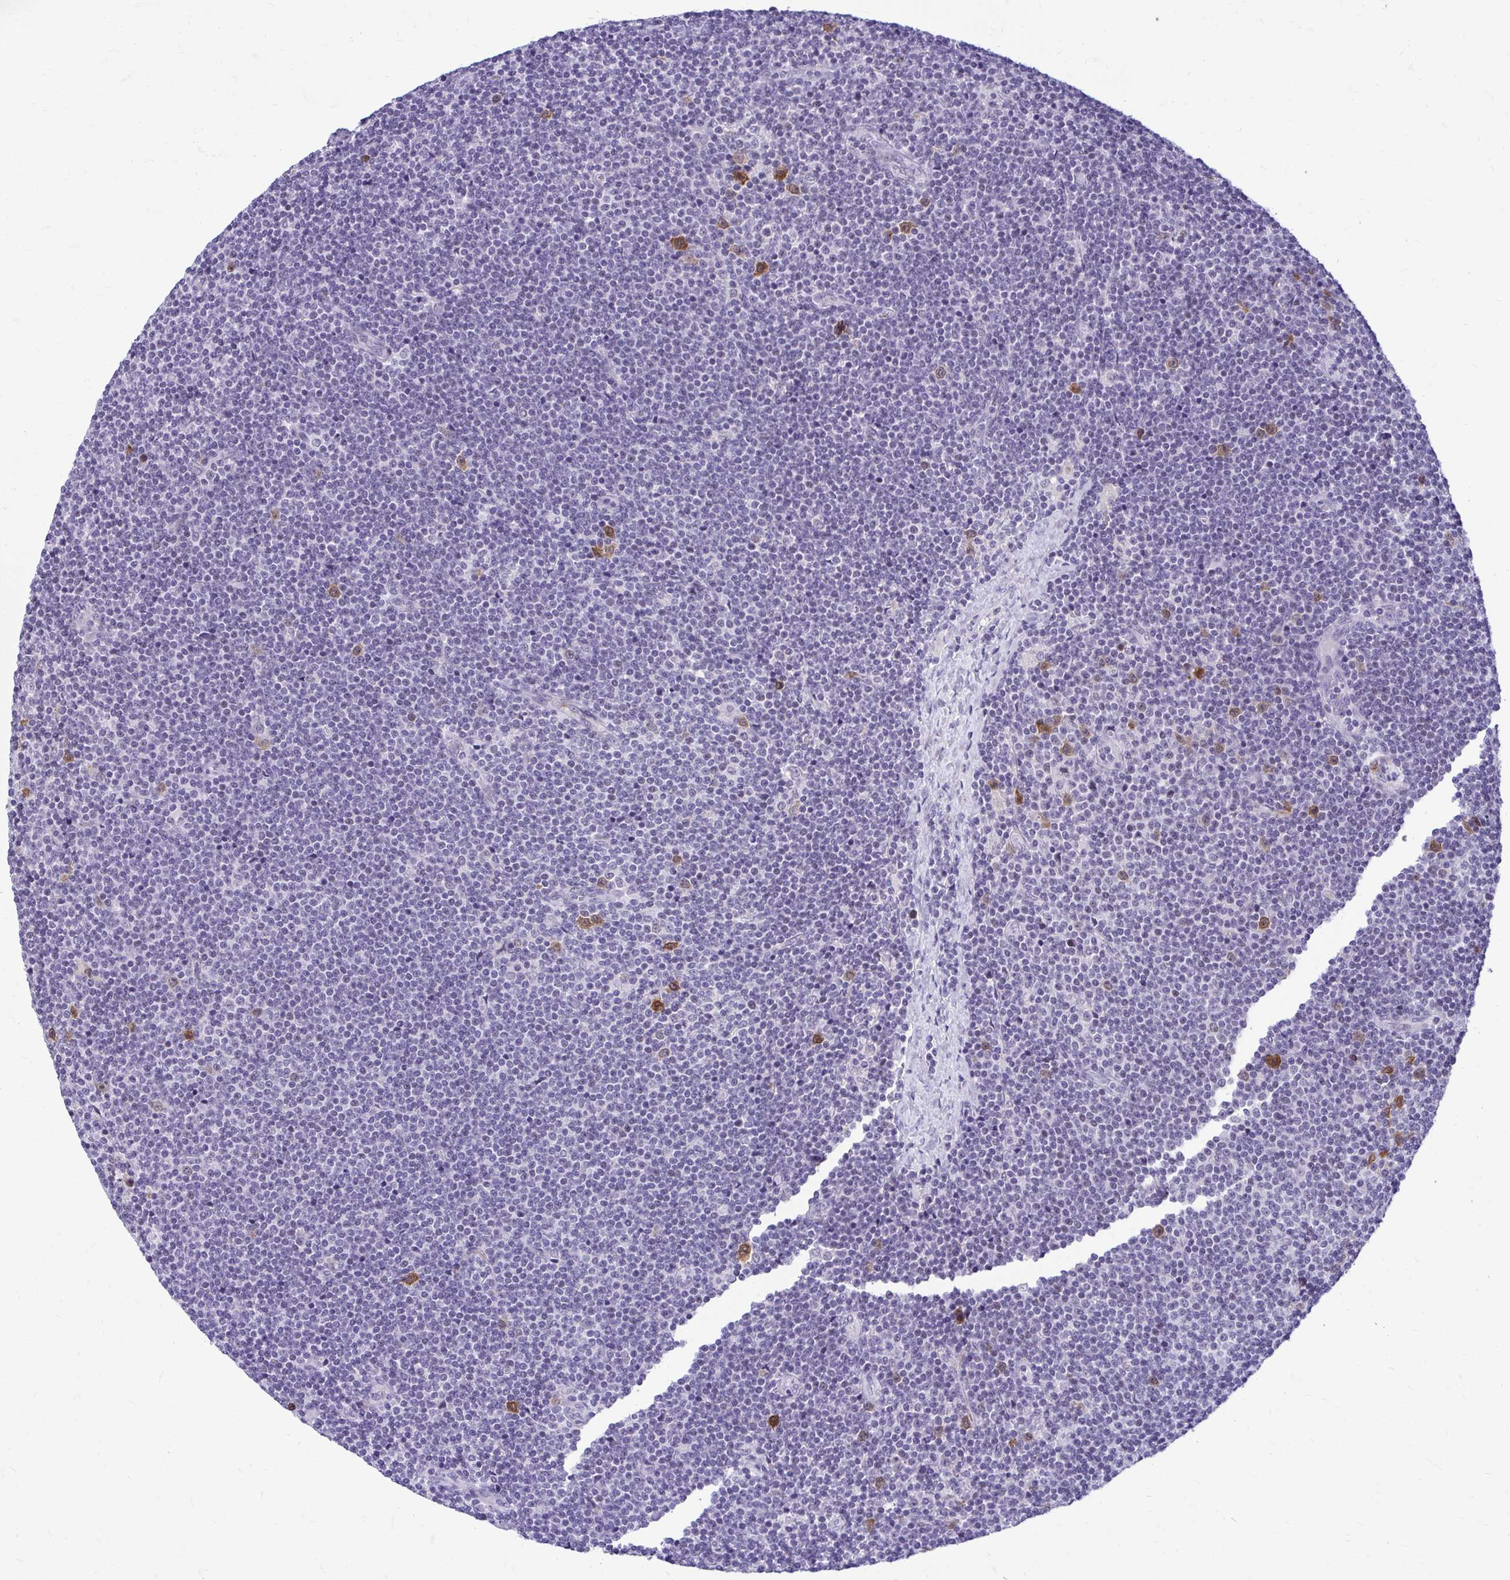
{"staining": {"intensity": "moderate", "quantity": "<25%", "location": "cytoplasmic/membranous,nuclear"}, "tissue": "lymphoma", "cell_type": "Tumor cells", "image_type": "cancer", "snomed": [{"axis": "morphology", "description": "Malignant lymphoma, non-Hodgkin's type, Low grade"}, {"axis": "topography", "description": "Lymph node"}], "caption": "A low amount of moderate cytoplasmic/membranous and nuclear staining is appreciated in about <25% of tumor cells in low-grade malignant lymphoma, non-Hodgkin's type tissue. The protein is stained brown, and the nuclei are stained in blue (DAB (3,3'-diaminobenzidine) IHC with brightfield microscopy, high magnification).", "gene": "CDC20", "patient": {"sex": "male", "age": 48}}